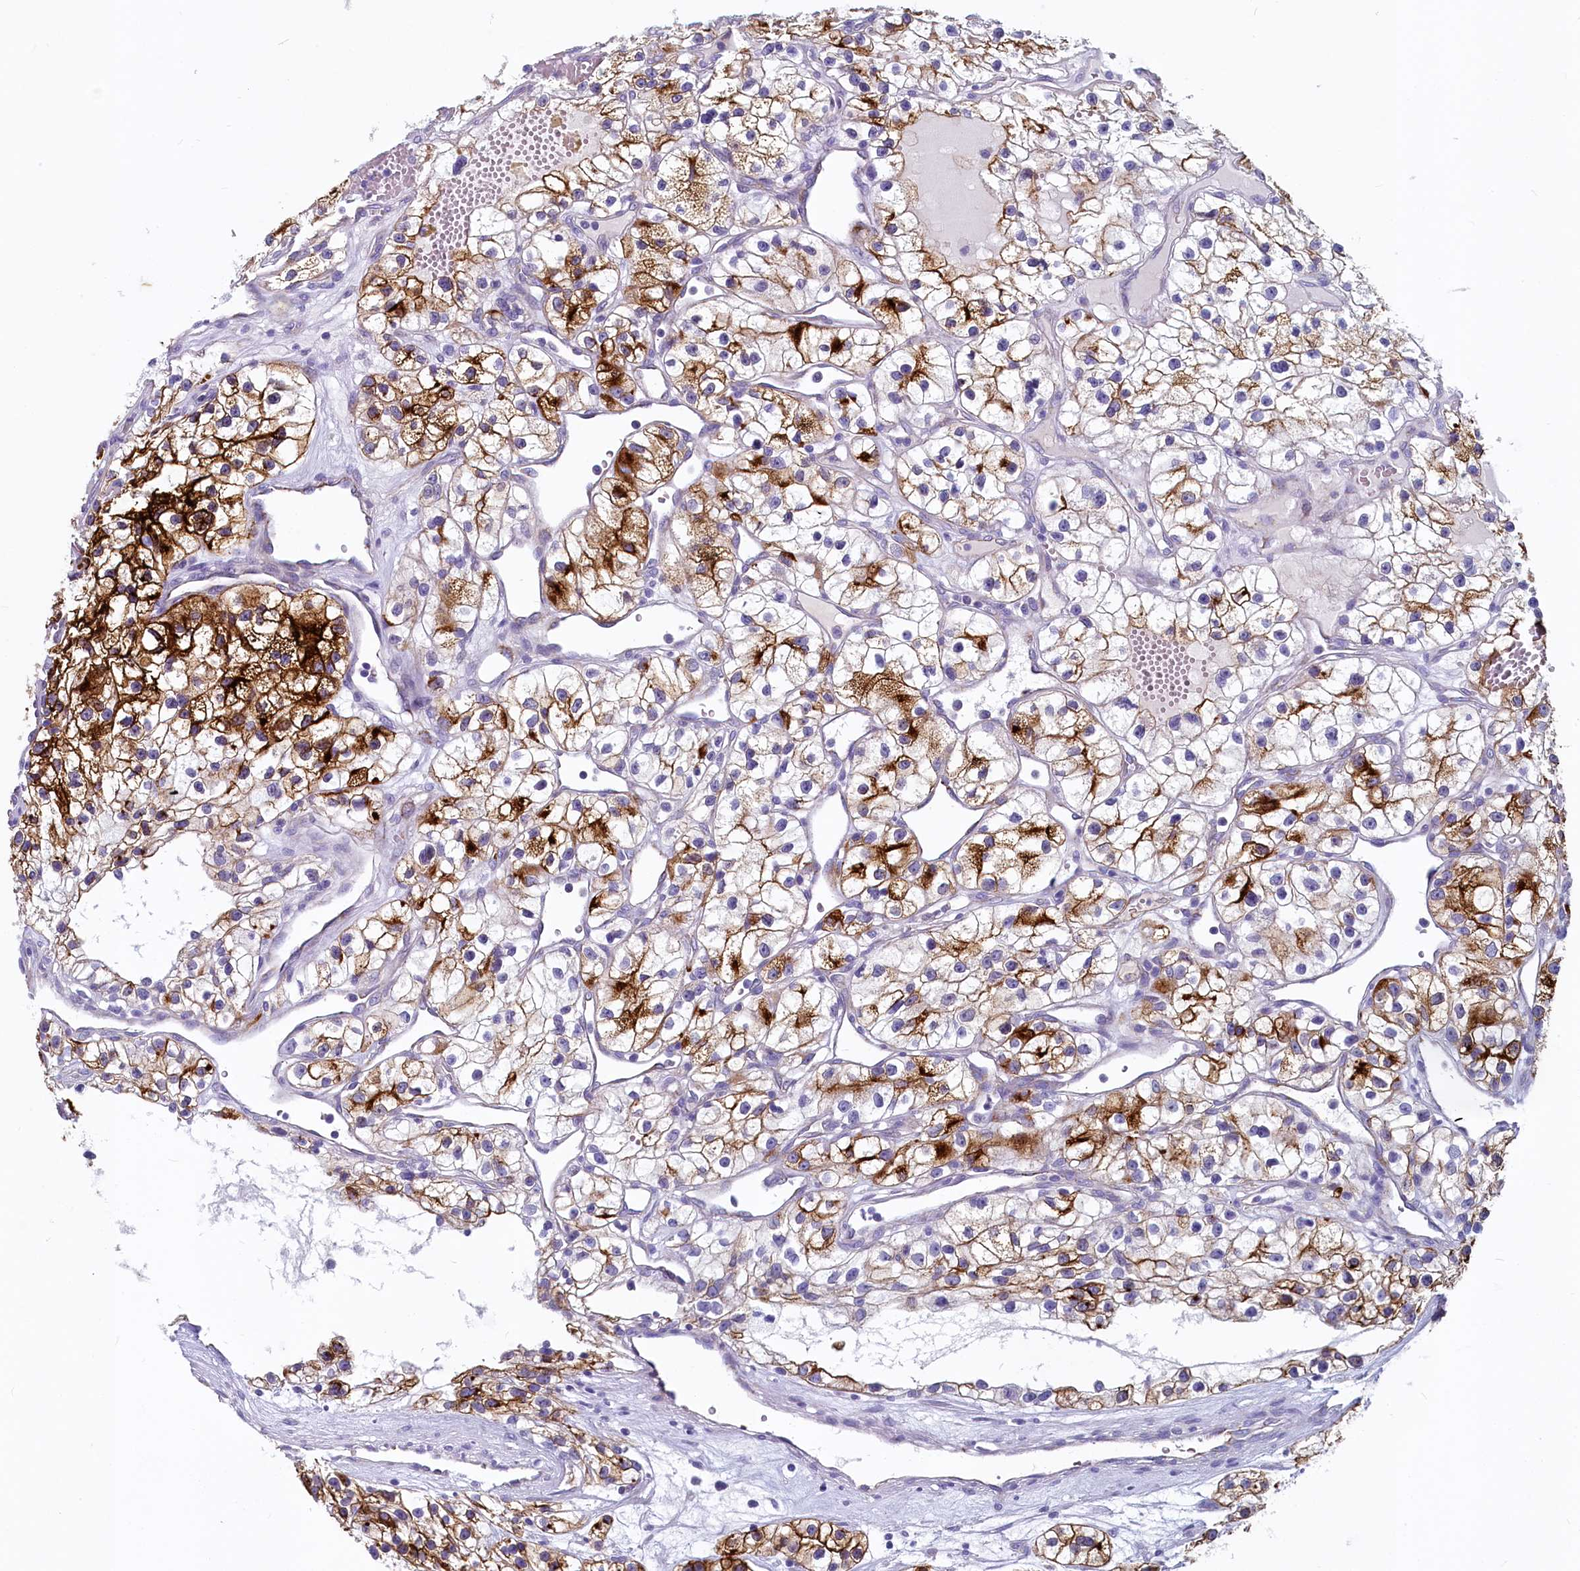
{"staining": {"intensity": "strong", "quantity": "25%-75%", "location": "cytoplasmic/membranous"}, "tissue": "renal cancer", "cell_type": "Tumor cells", "image_type": "cancer", "snomed": [{"axis": "morphology", "description": "Adenocarcinoma, NOS"}, {"axis": "topography", "description": "Kidney"}], "caption": "High-magnification brightfield microscopy of renal adenocarcinoma stained with DAB (3,3'-diaminobenzidine) (brown) and counterstained with hematoxylin (blue). tumor cells exhibit strong cytoplasmic/membranous positivity is present in approximately25%-75% of cells. The staining is performed using DAB (3,3'-diaminobenzidine) brown chromogen to label protein expression. The nuclei are counter-stained blue using hematoxylin.", "gene": "INSC", "patient": {"sex": "female", "age": 57}}